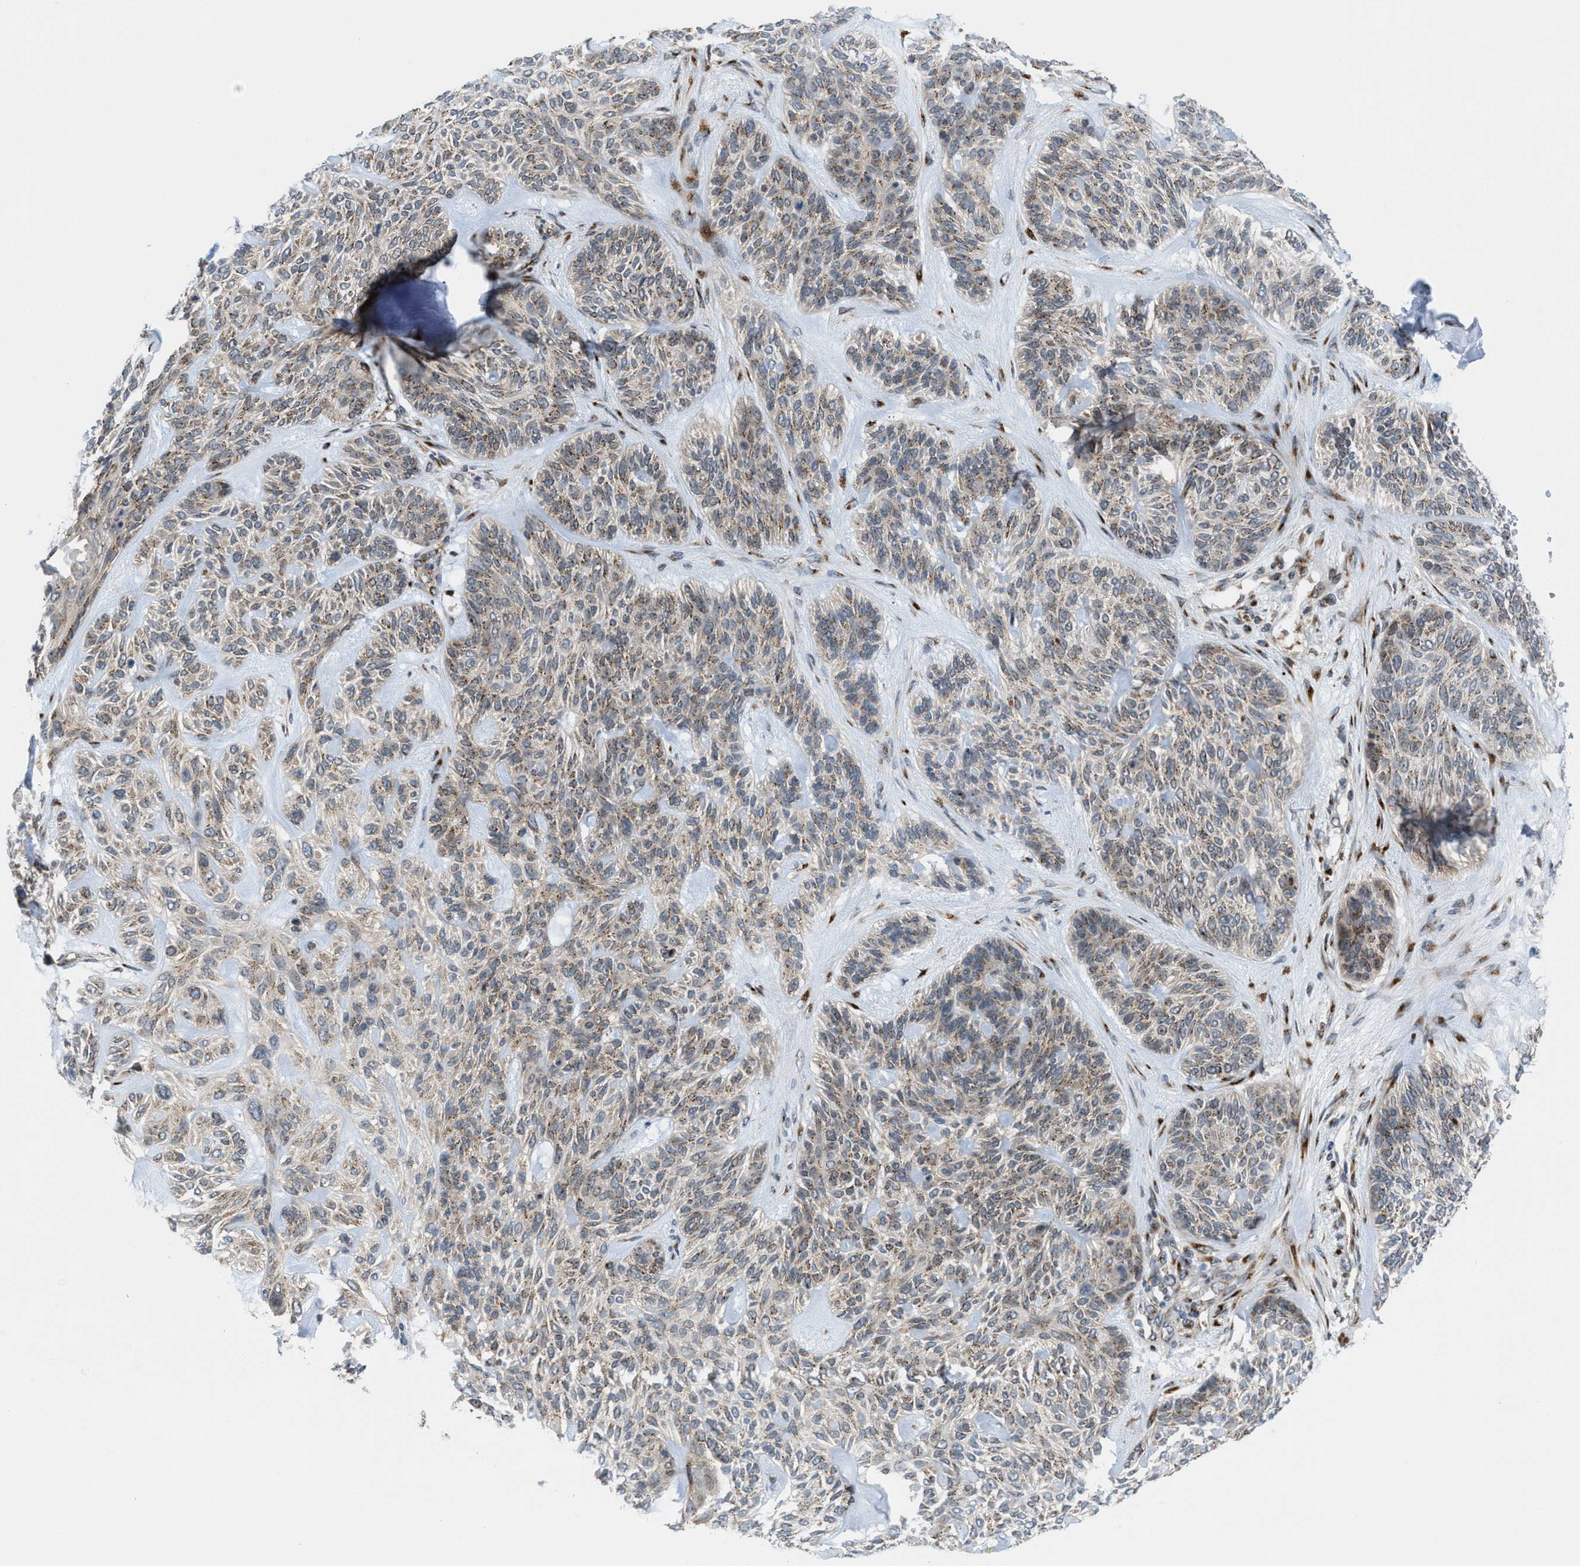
{"staining": {"intensity": "weak", "quantity": ">75%", "location": "cytoplasmic/membranous"}, "tissue": "skin cancer", "cell_type": "Tumor cells", "image_type": "cancer", "snomed": [{"axis": "morphology", "description": "Basal cell carcinoma"}, {"axis": "topography", "description": "Skin"}], "caption": "Tumor cells show low levels of weak cytoplasmic/membranous expression in about >75% of cells in human skin cancer (basal cell carcinoma).", "gene": "SLC38A10", "patient": {"sex": "male", "age": 55}}